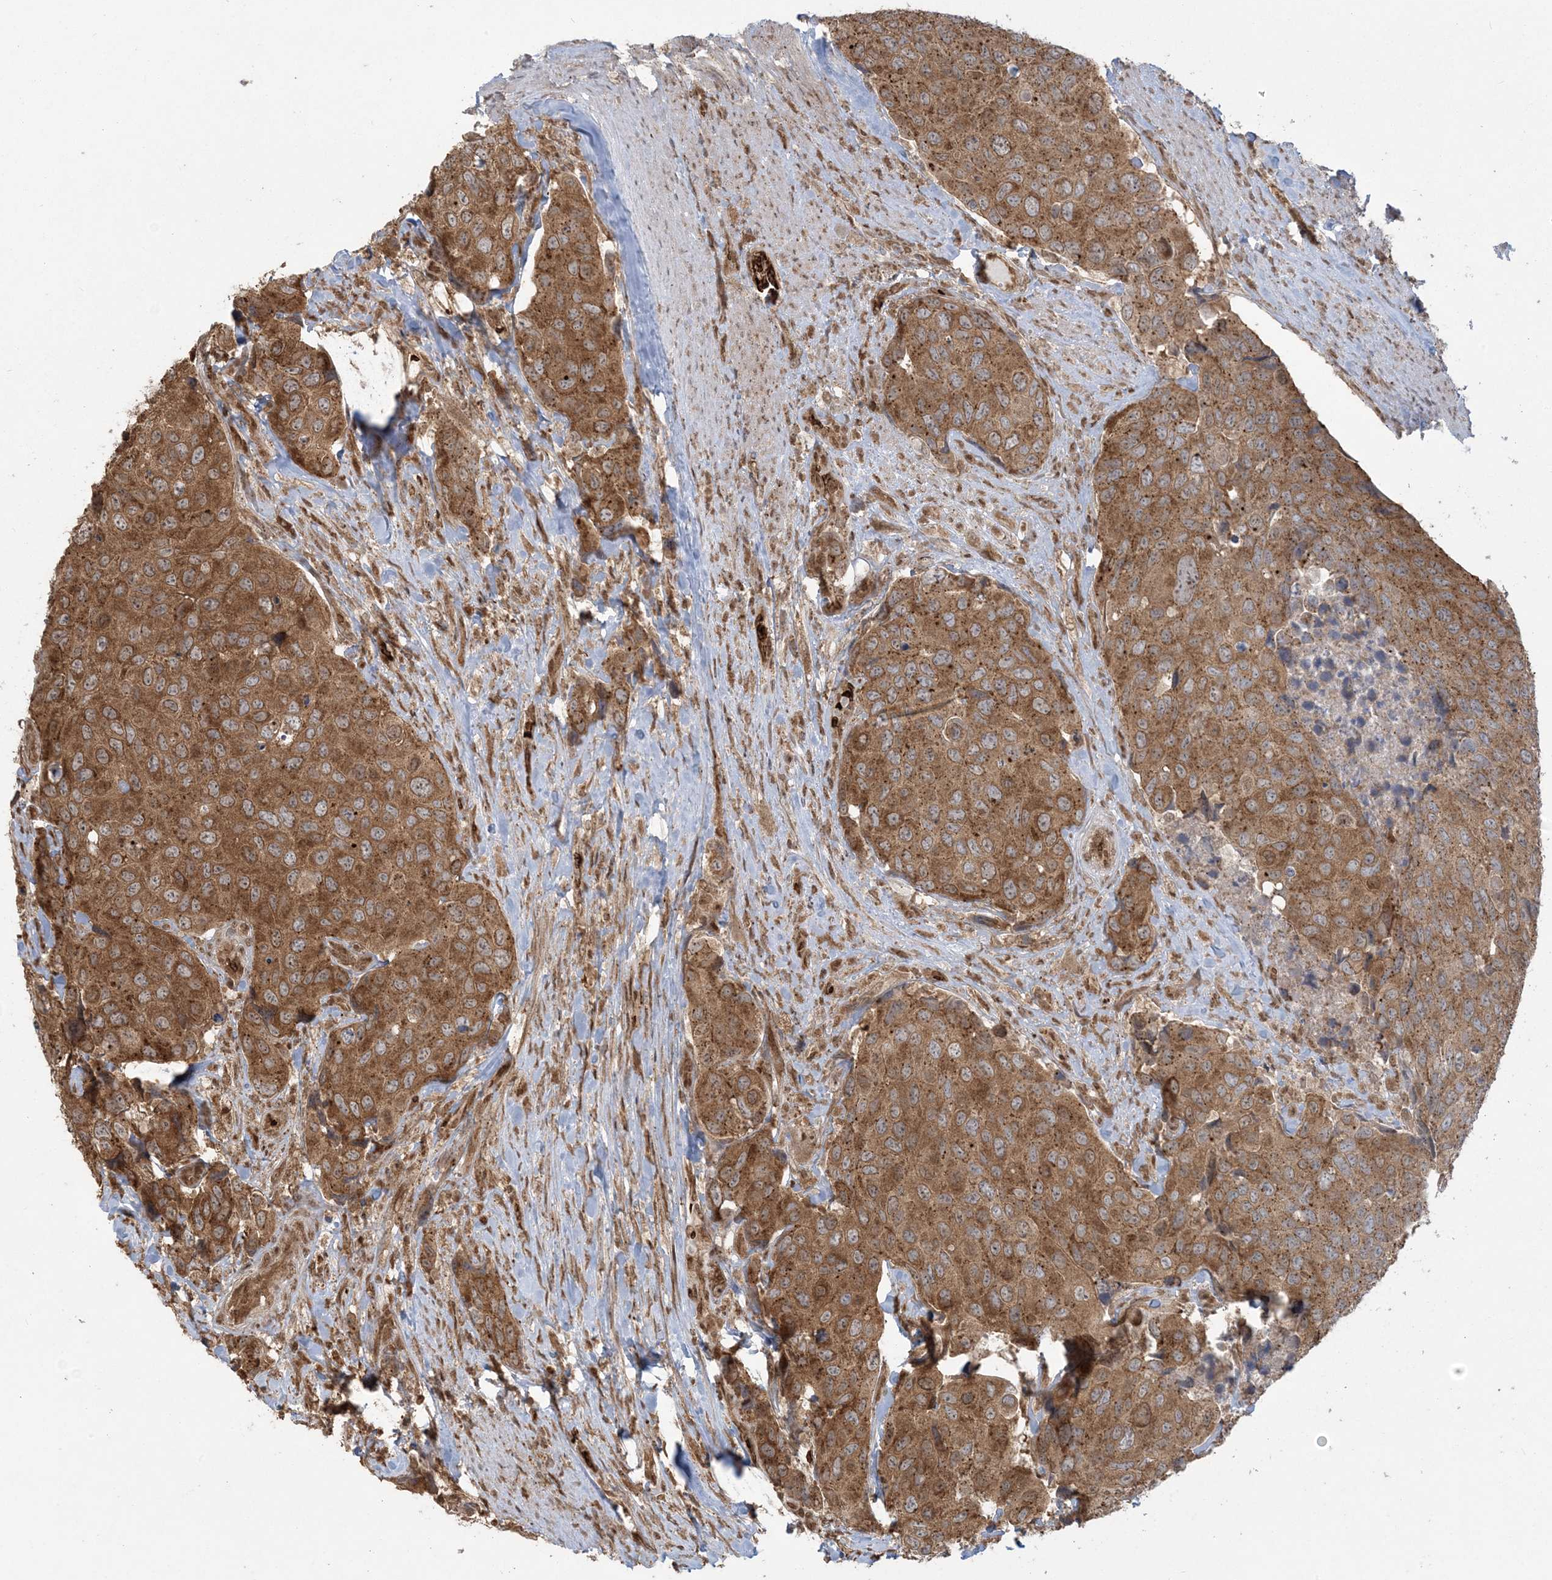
{"staining": {"intensity": "moderate", "quantity": ">75%", "location": "cytoplasmic/membranous"}, "tissue": "urothelial cancer", "cell_type": "Tumor cells", "image_type": "cancer", "snomed": [{"axis": "morphology", "description": "Urothelial carcinoma, High grade"}, {"axis": "topography", "description": "Urinary bladder"}], "caption": "Moderate cytoplasmic/membranous positivity is identified in about >75% of tumor cells in urothelial carcinoma (high-grade).", "gene": "ABCF3", "patient": {"sex": "male", "age": 74}}